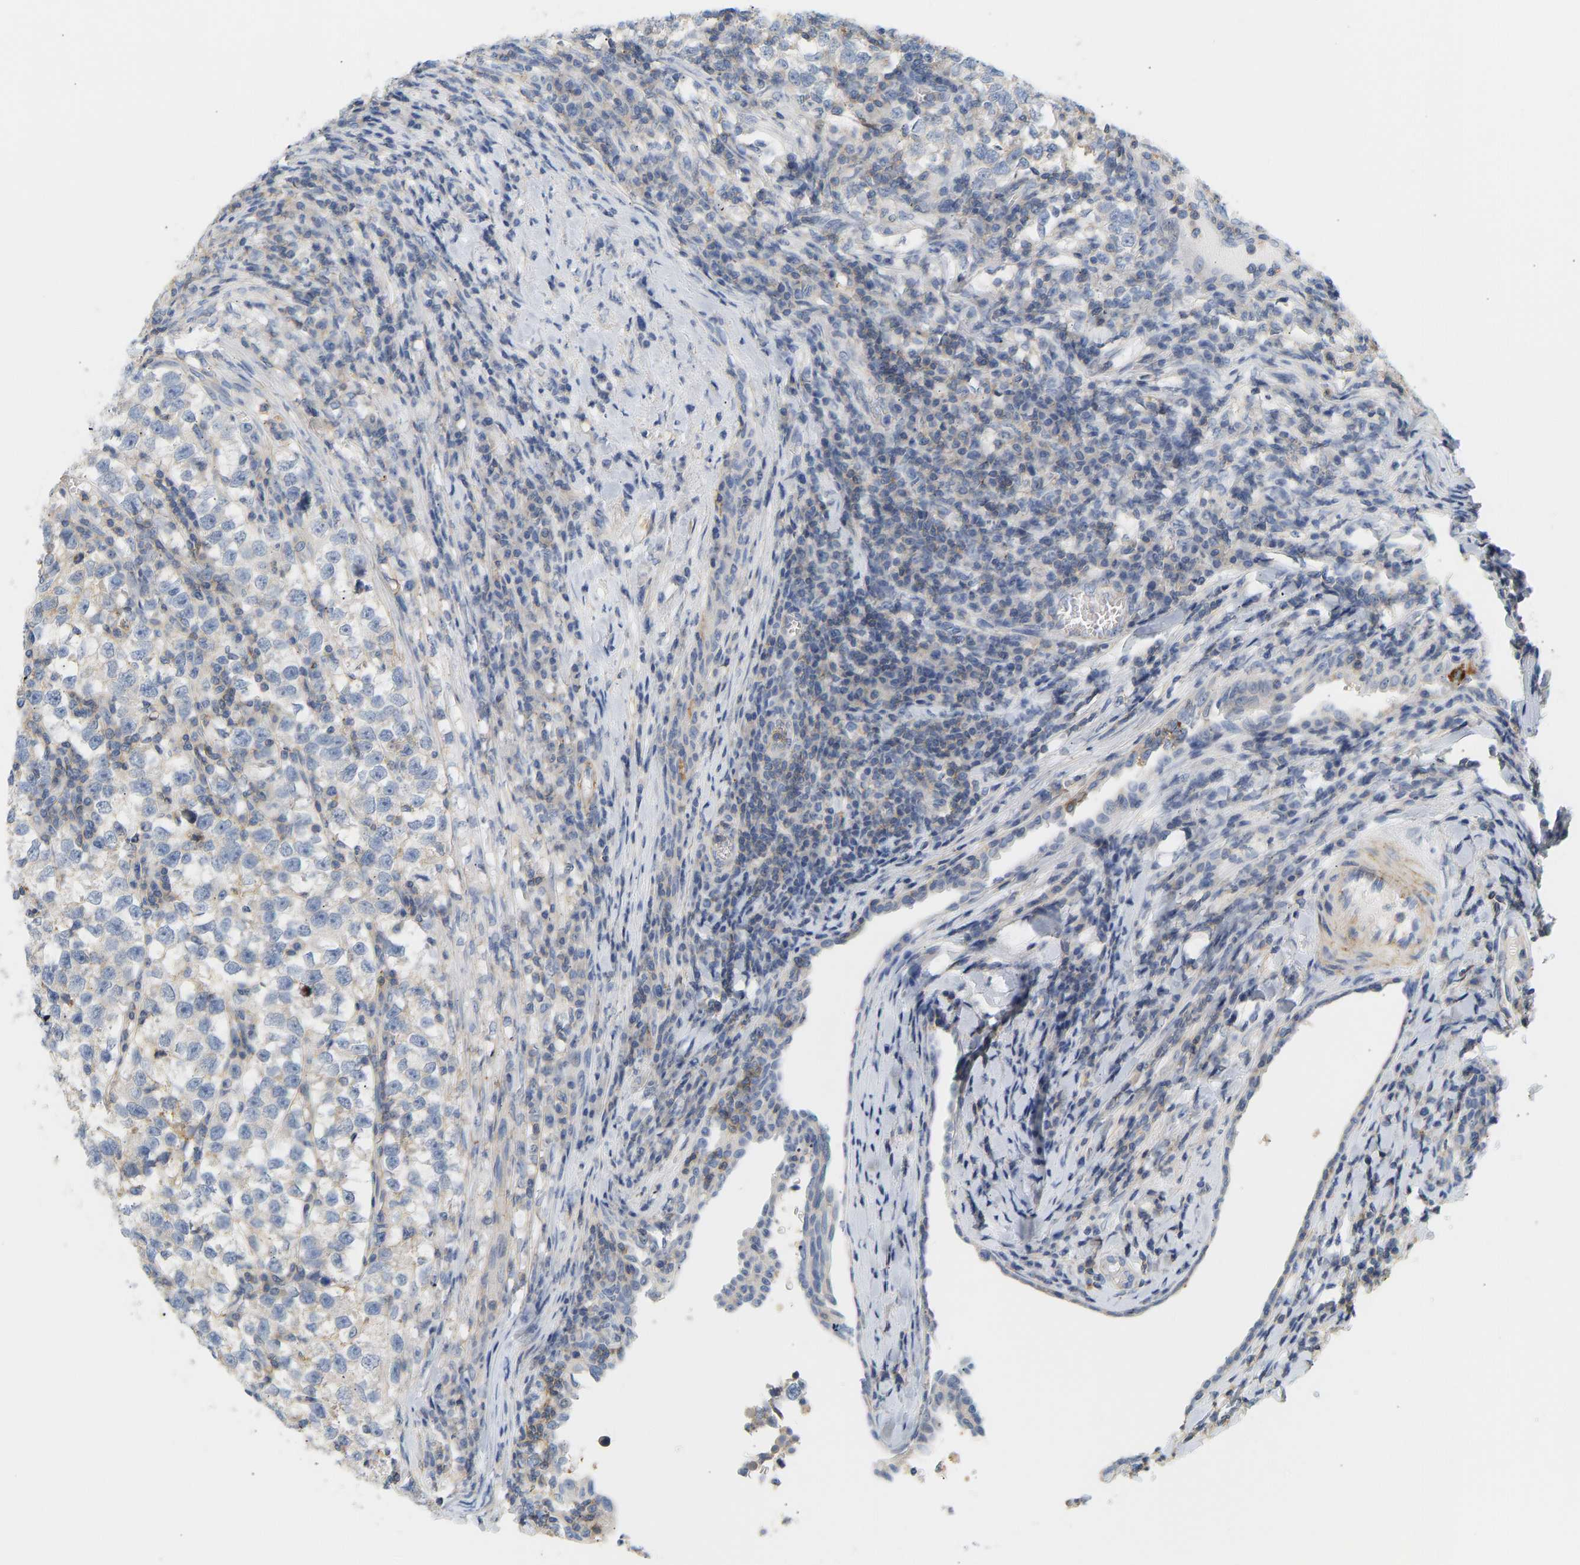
{"staining": {"intensity": "weak", "quantity": "<25%", "location": "cytoplasmic/membranous"}, "tissue": "testis cancer", "cell_type": "Tumor cells", "image_type": "cancer", "snomed": [{"axis": "morphology", "description": "Normal tissue, NOS"}, {"axis": "morphology", "description": "Seminoma, NOS"}, {"axis": "topography", "description": "Testis"}], "caption": "High power microscopy histopathology image of an IHC micrograph of seminoma (testis), revealing no significant expression in tumor cells. Brightfield microscopy of immunohistochemistry (IHC) stained with DAB (3,3'-diaminobenzidine) (brown) and hematoxylin (blue), captured at high magnification.", "gene": "BVES", "patient": {"sex": "male", "age": 43}}